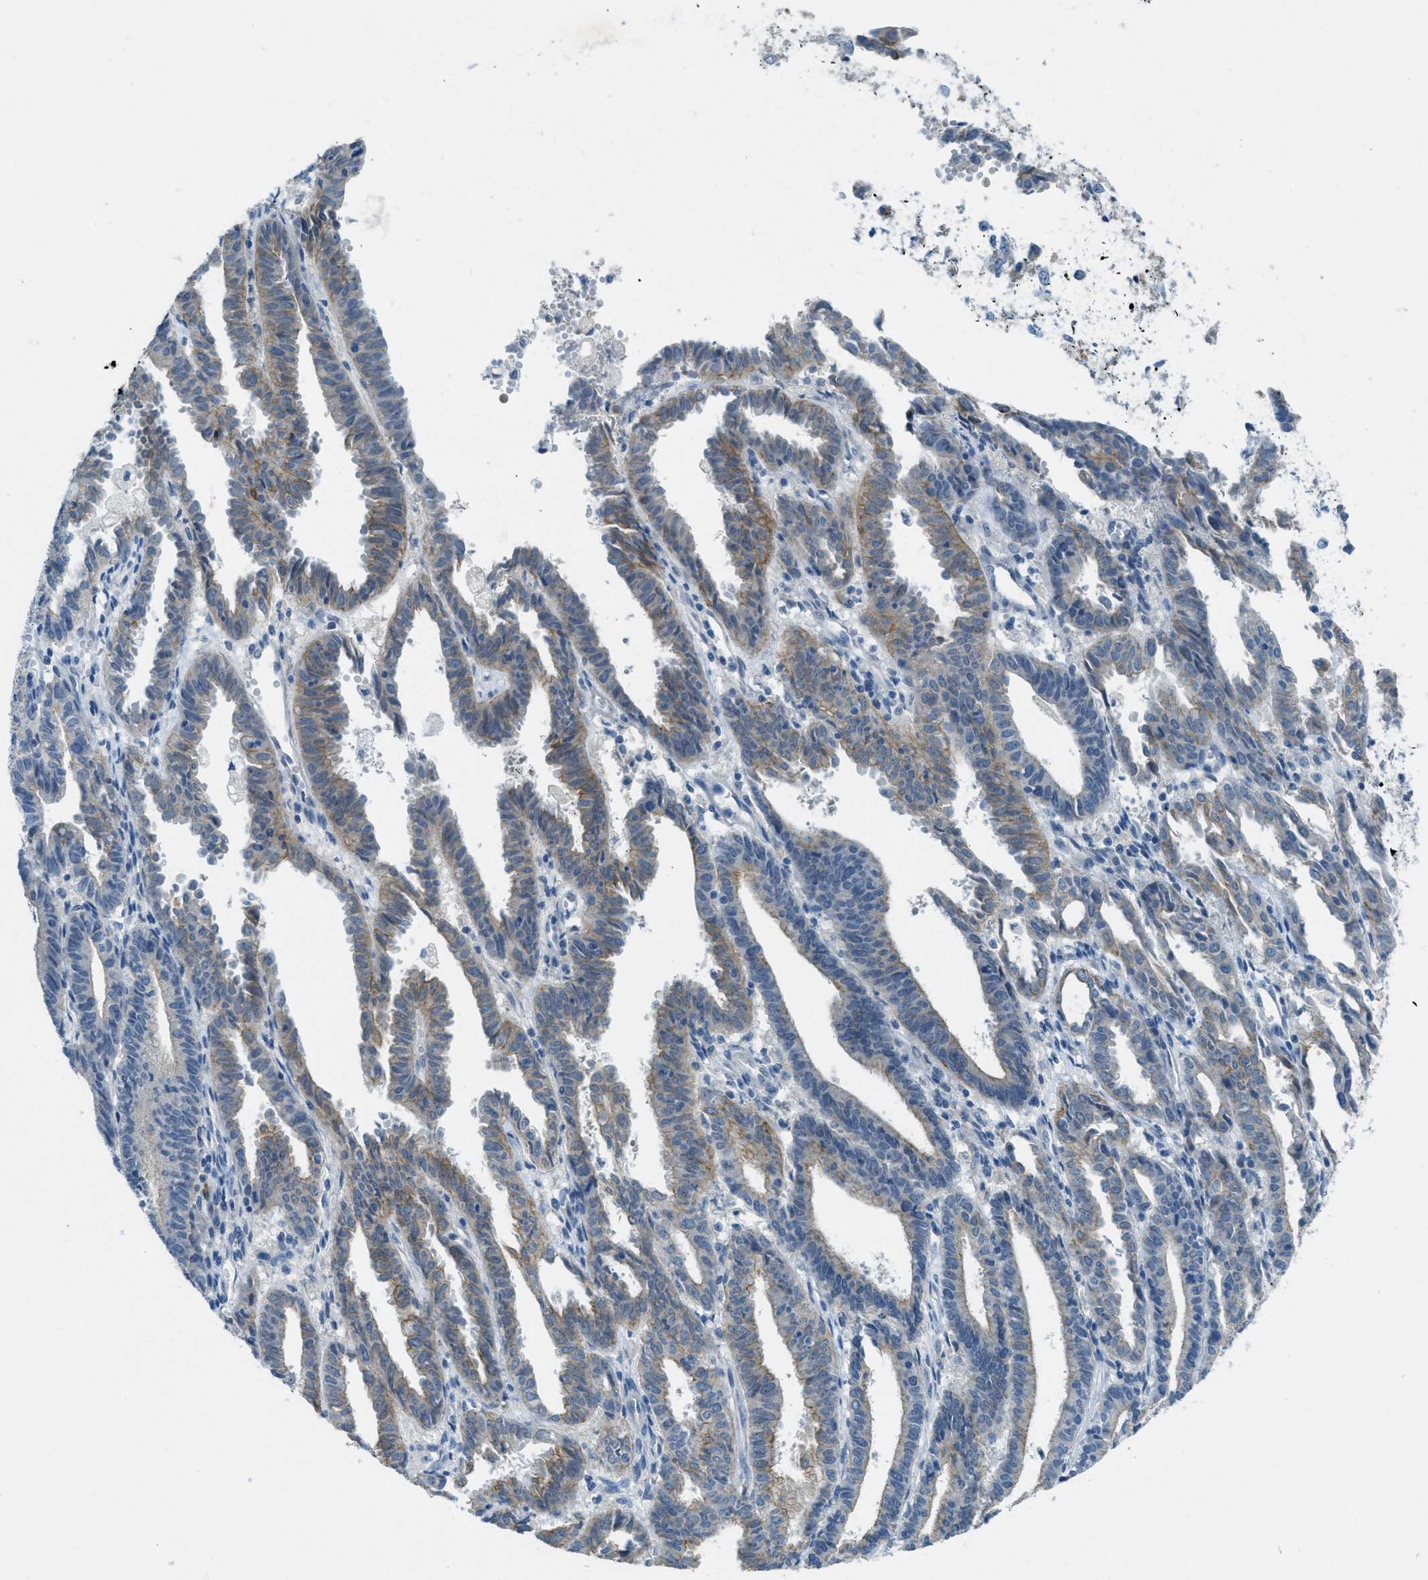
{"staining": {"intensity": "weak", "quantity": "<25%", "location": "cytoplasmic/membranous"}, "tissue": "endometrial cancer", "cell_type": "Tumor cells", "image_type": "cancer", "snomed": [{"axis": "morphology", "description": "Adenocarcinoma, NOS"}, {"axis": "topography", "description": "Uterus"}], "caption": "High magnification brightfield microscopy of endometrial cancer stained with DAB (brown) and counterstained with hematoxylin (blue): tumor cells show no significant staining. (DAB IHC with hematoxylin counter stain).", "gene": "KLHL8", "patient": {"sex": "female", "age": 83}}